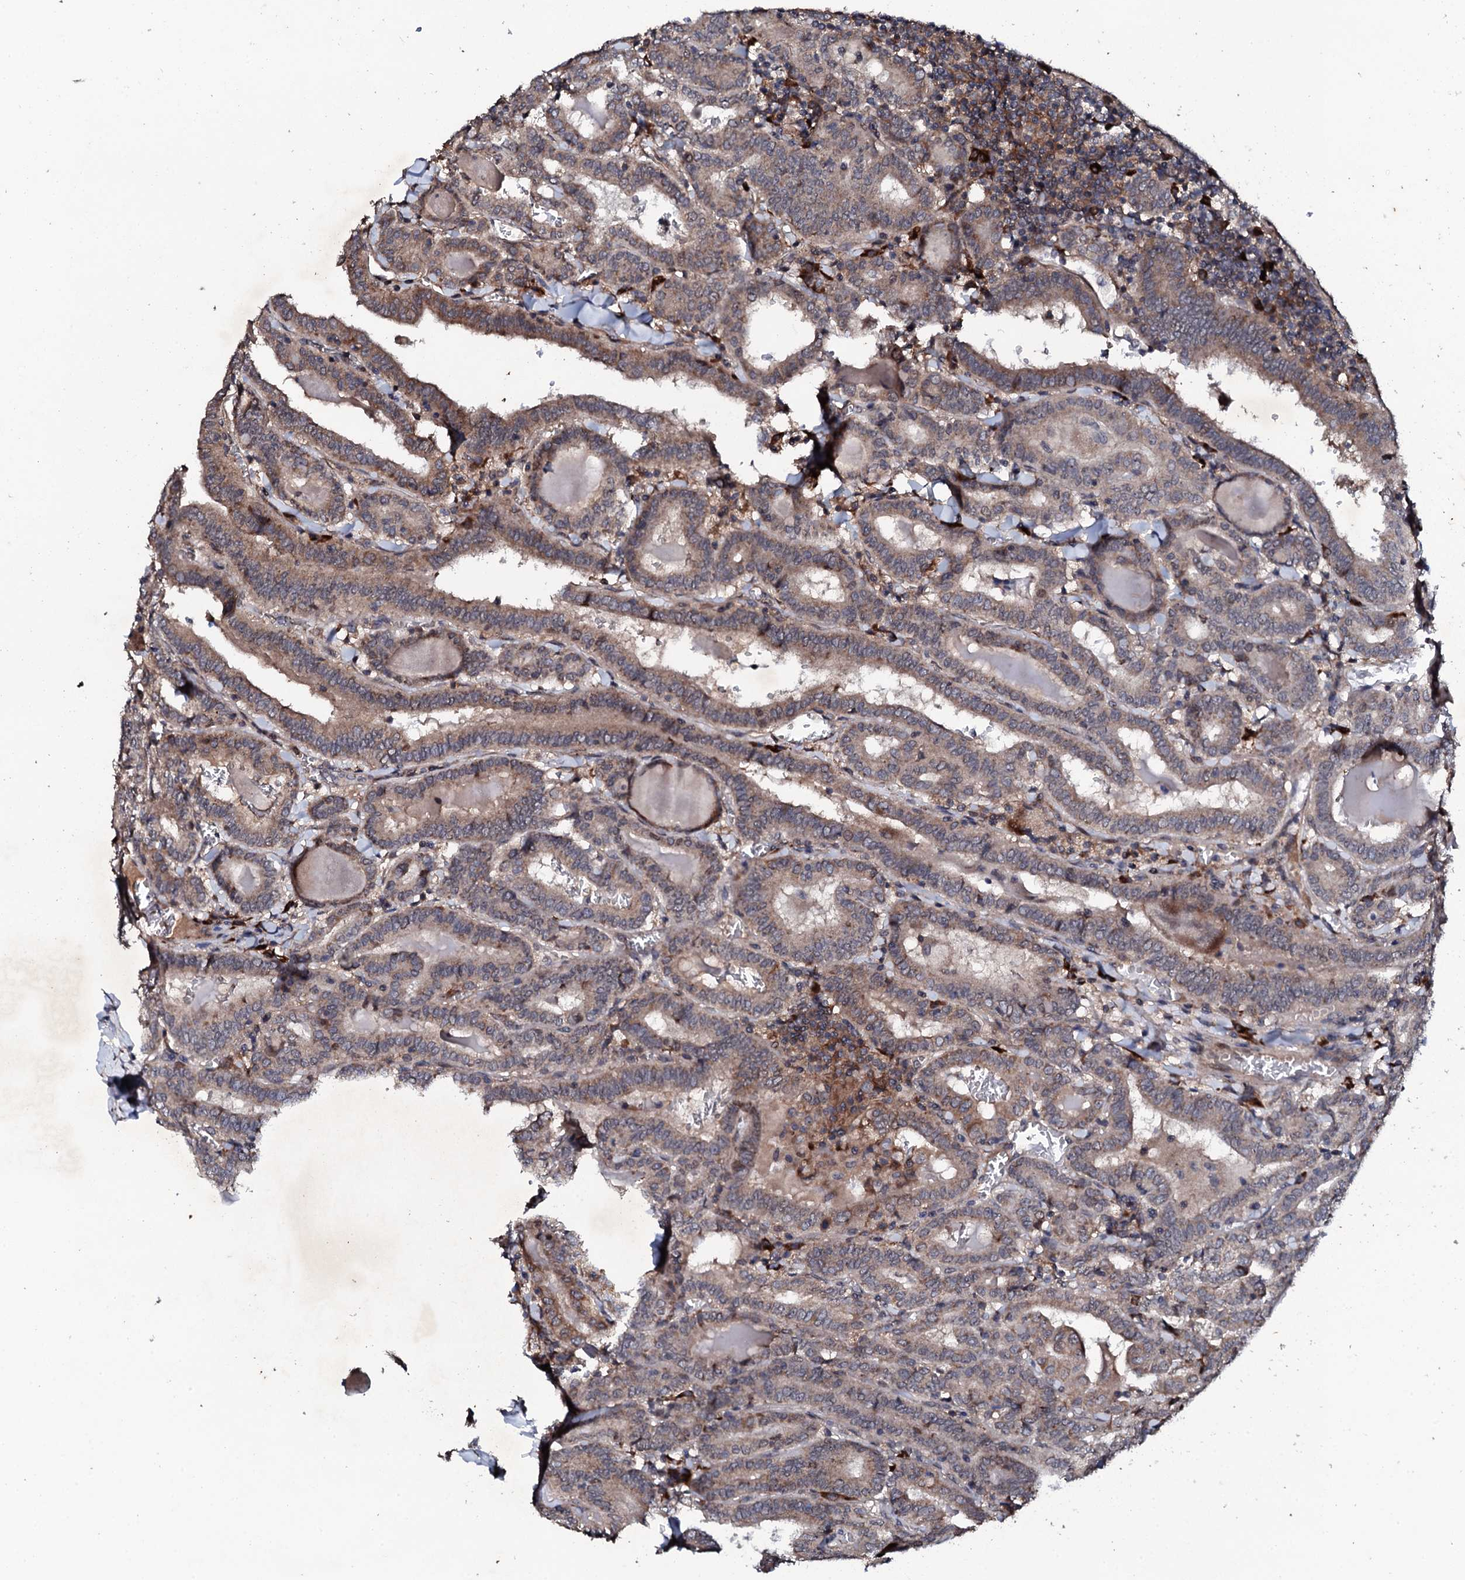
{"staining": {"intensity": "weak", "quantity": ">75%", "location": "cytoplasmic/membranous"}, "tissue": "thyroid cancer", "cell_type": "Tumor cells", "image_type": "cancer", "snomed": [{"axis": "morphology", "description": "Papillary adenocarcinoma, NOS"}, {"axis": "topography", "description": "Thyroid gland"}], "caption": "DAB immunohistochemical staining of human thyroid cancer (papillary adenocarcinoma) demonstrates weak cytoplasmic/membranous protein staining in approximately >75% of tumor cells. (DAB IHC with brightfield microscopy, high magnification).", "gene": "FAM111A", "patient": {"sex": "female", "age": 72}}